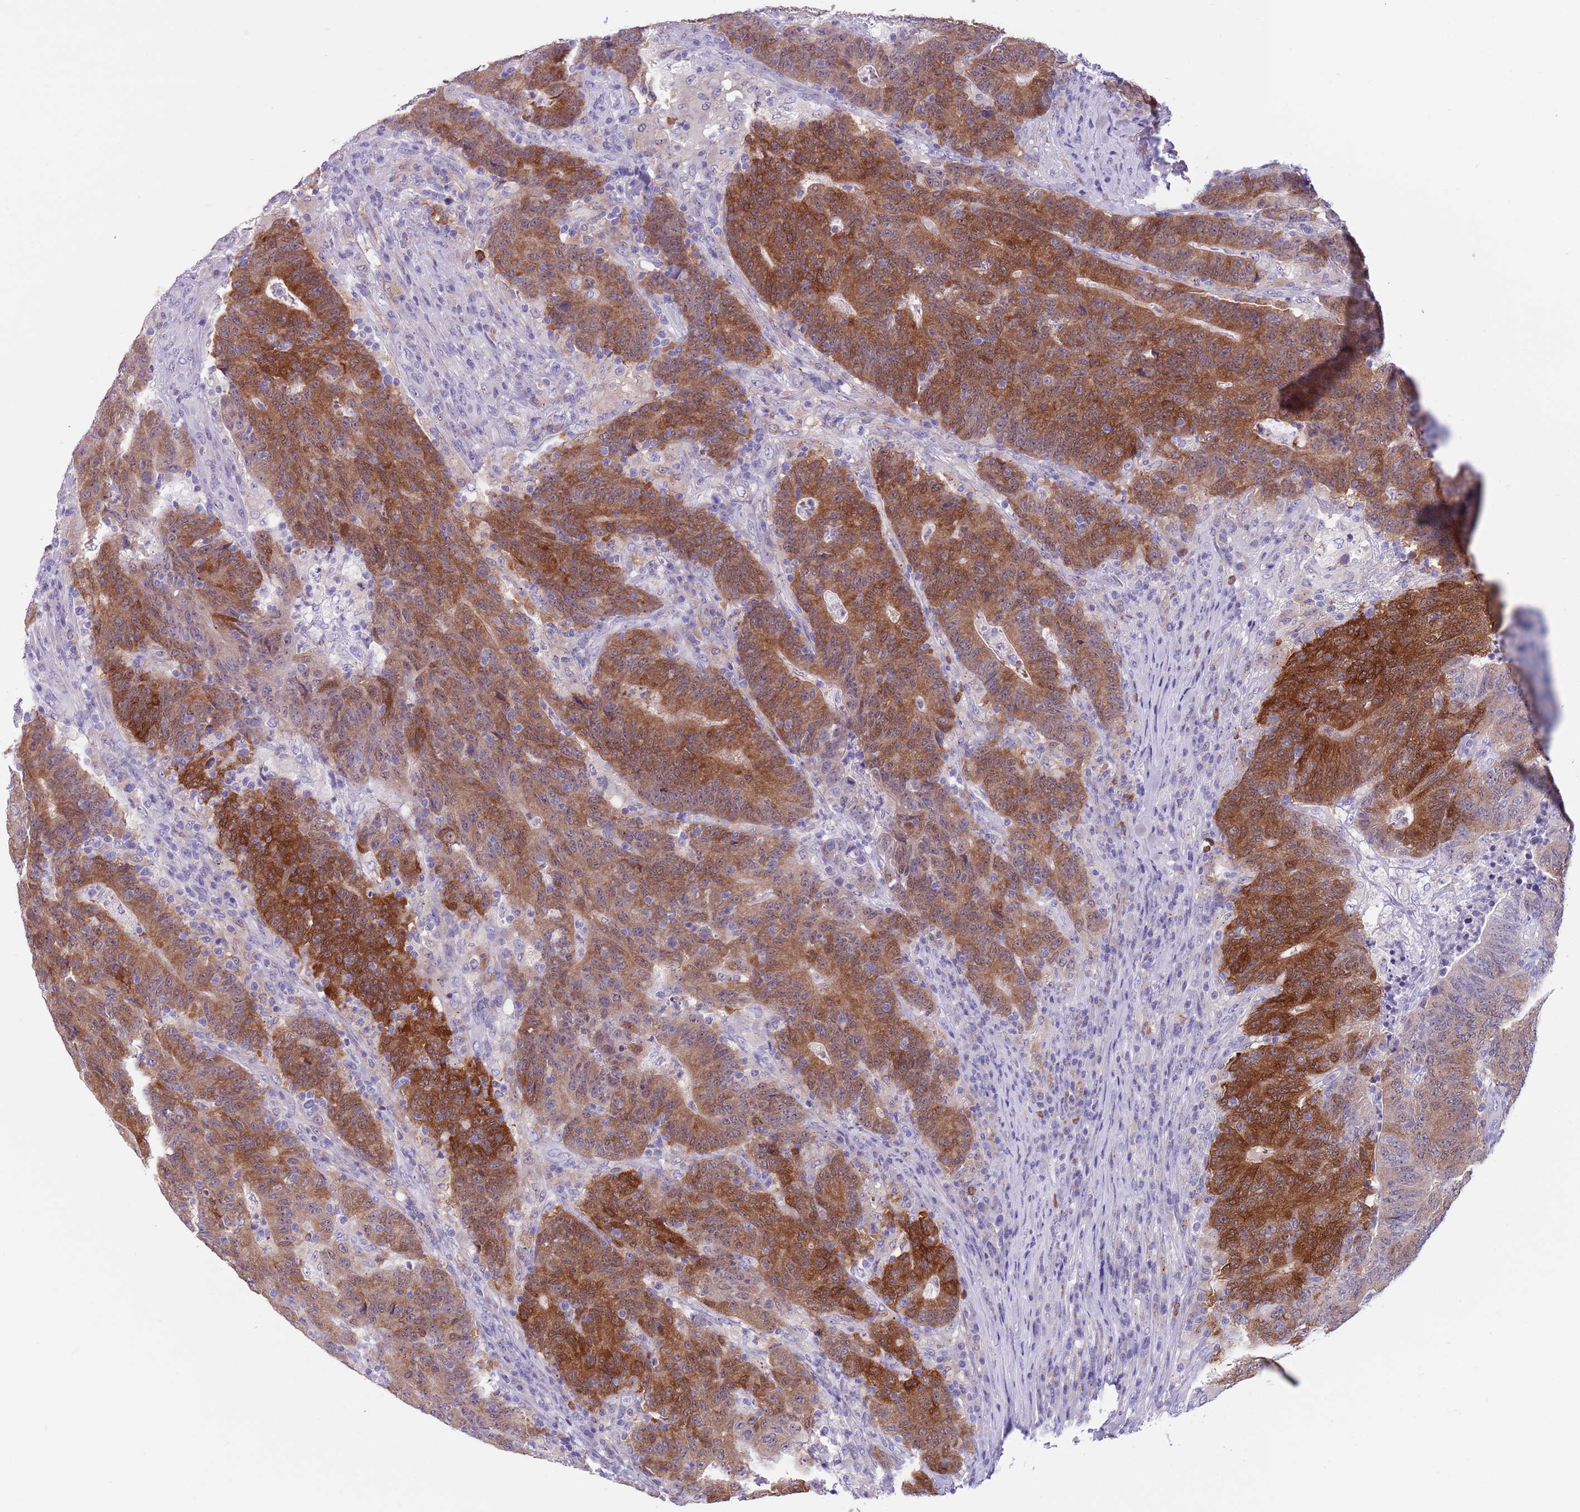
{"staining": {"intensity": "strong", "quantity": ">75%", "location": "cytoplasmic/membranous"}, "tissue": "colorectal cancer", "cell_type": "Tumor cells", "image_type": "cancer", "snomed": [{"axis": "morphology", "description": "Adenocarcinoma, NOS"}, {"axis": "topography", "description": "Colon"}], "caption": "Strong cytoplasmic/membranous protein expression is identified in approximately >75% of tumor cells in colorectal cancer.", "gene": "PFKFB2", "patient": {"sex": "female", "age": 75}}